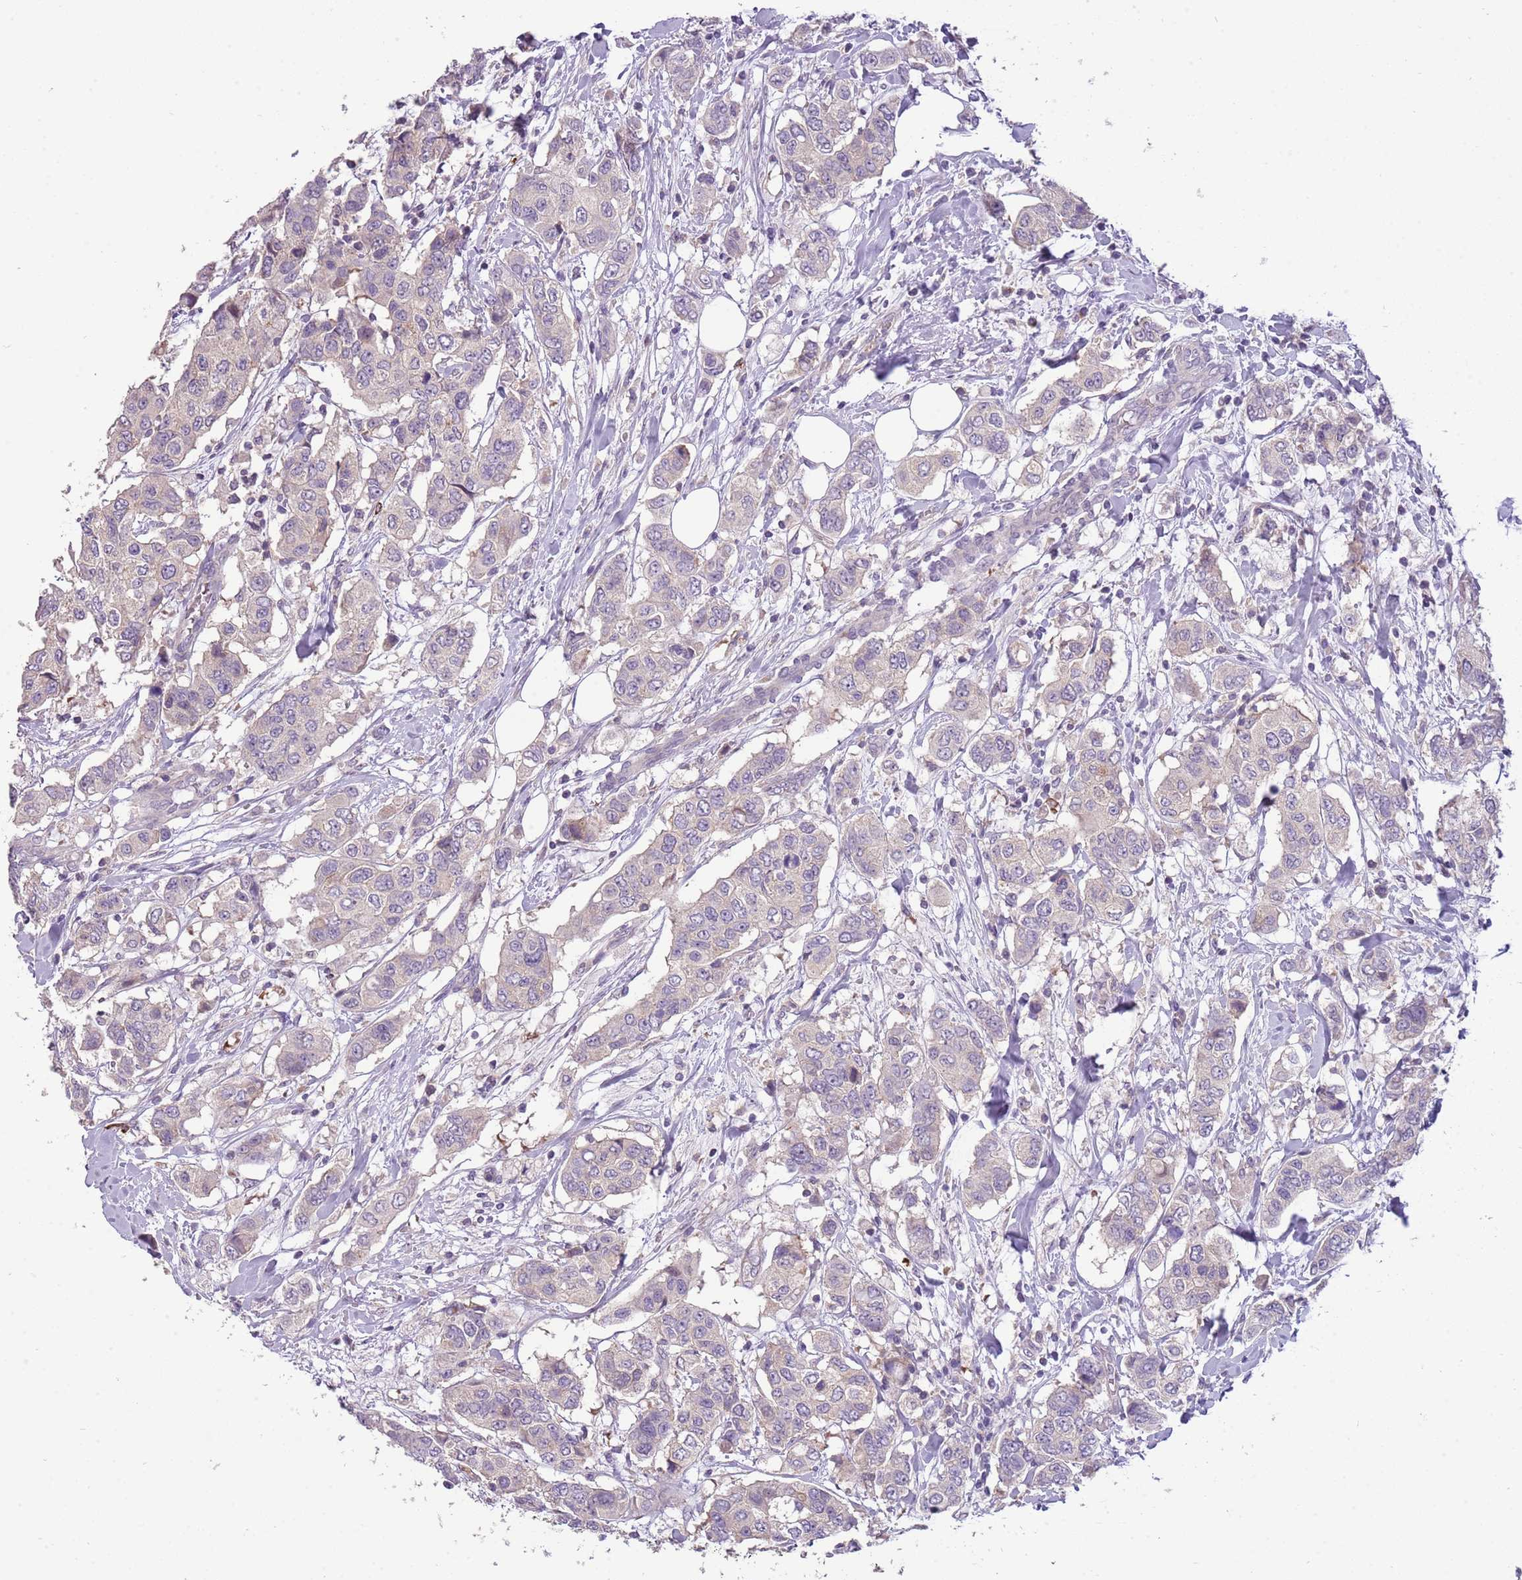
{"staining": {"intensity": "negative", "quantity": "none", "location": "none"}, "tissue": "breast cancer", "cell_type": "Tumor cells", "image_type": "cancer", "snomed": [{"axis": "morphology", "description": "Lobular carcinoma"}, {"axis": "topography", "description": "Breast"}], "caption": "The immunohistochemistry (IHC) image has no significant staining in tumor cells of lobular carcinoma (breast) tissue.", "gene": "SCAMP5", "patient": {"sex": "female", "age": 51}}